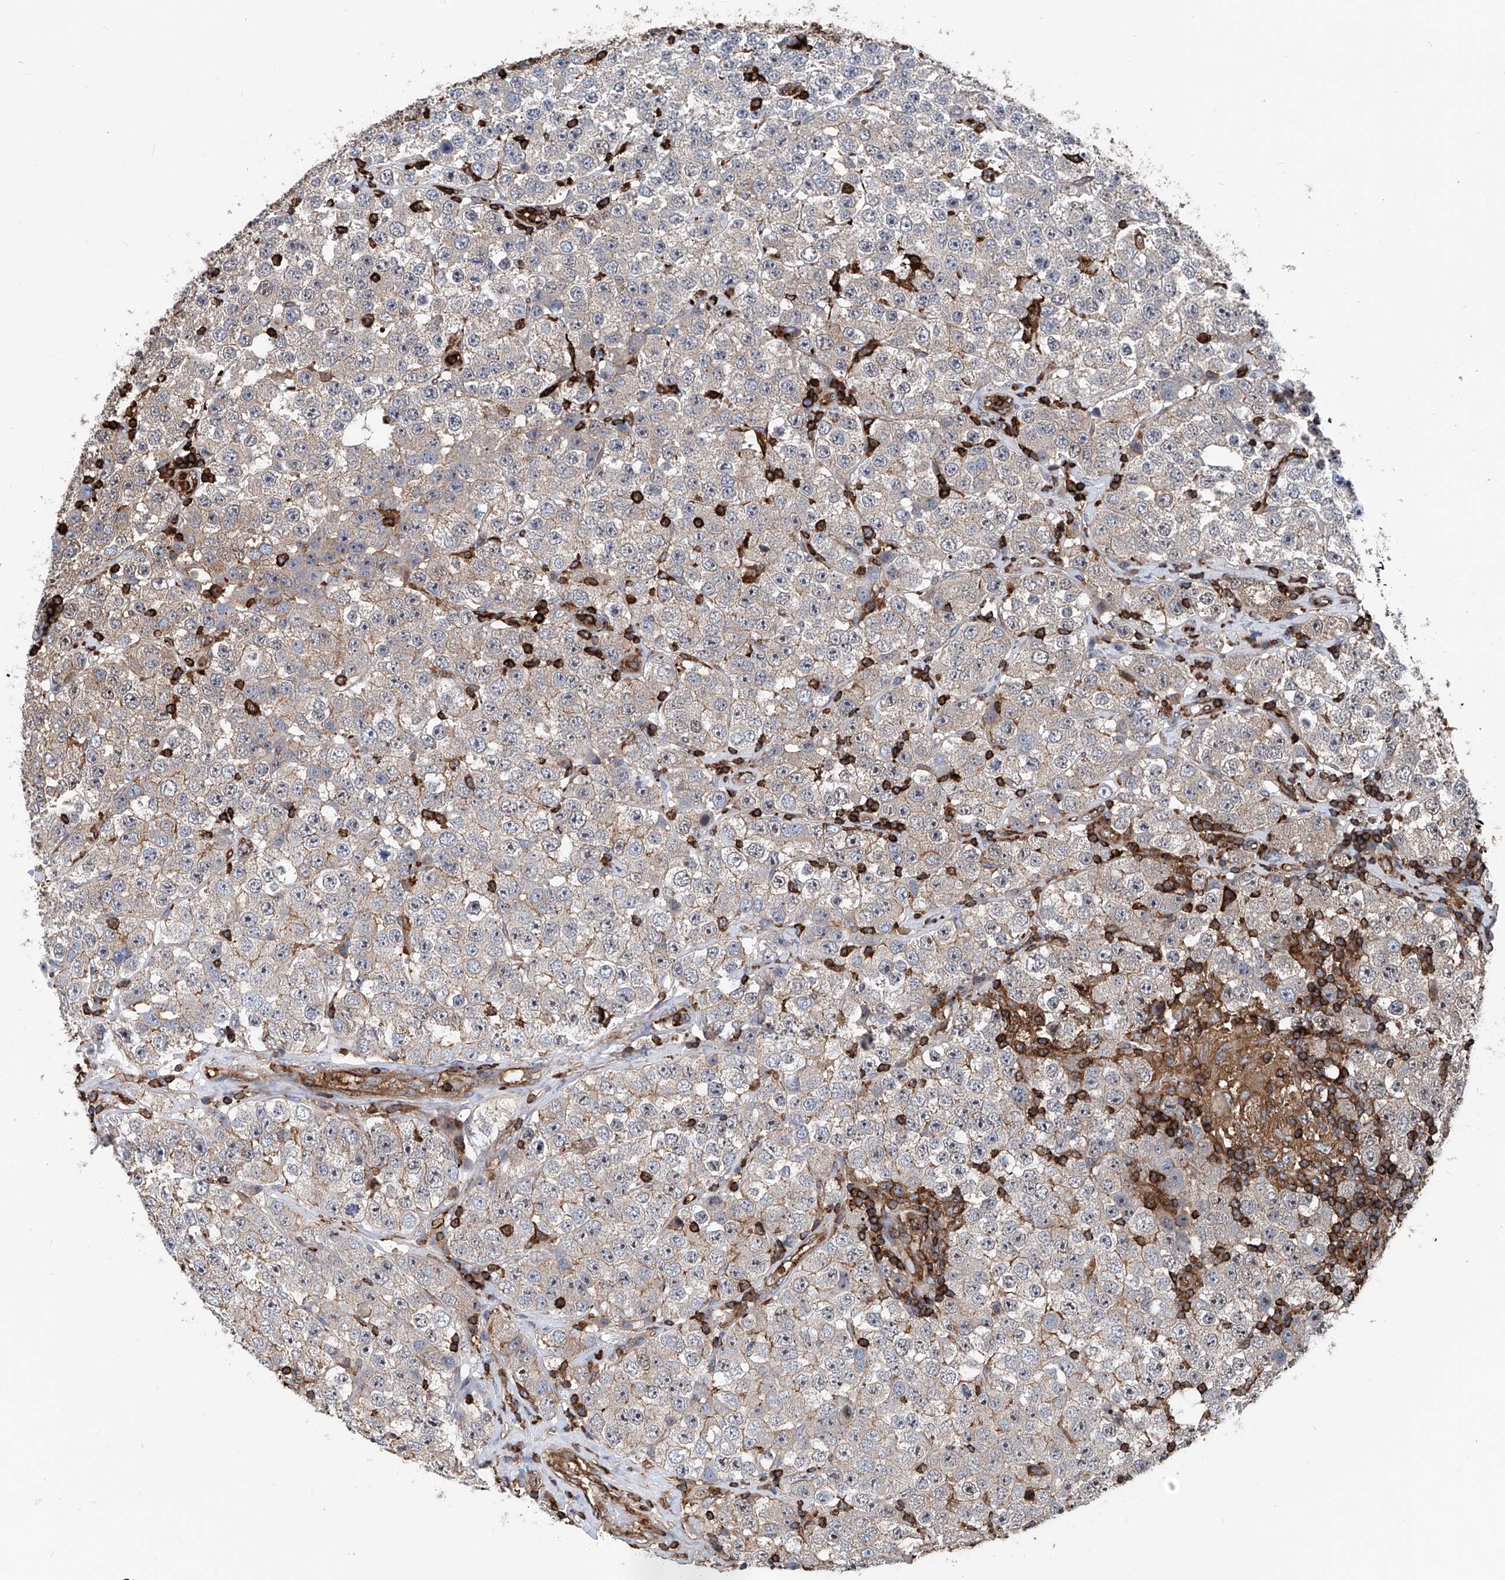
{"staining": {"intensity": "weak", "quantity": "25%-75%", "location": "cytoplasmic/membranous,nuclear"}, "tissue": "testis cancer", "cell_type": "Tumor cells", "image_type": "cancer", "snomed": [{"axis": "morphology", "description": "Seminoma, NOS"}, {"axis": "topography", "description": "Testis"}], "caption": "The photomicrograph demonstrates staining of testis cancer (seminoma), revealing weak cytoplasmic/membranous and nuclear protein positivity (brown color) within tumor cells.", "gene": "ZNF484", "patient": {"sex": "male", "age": 28}}